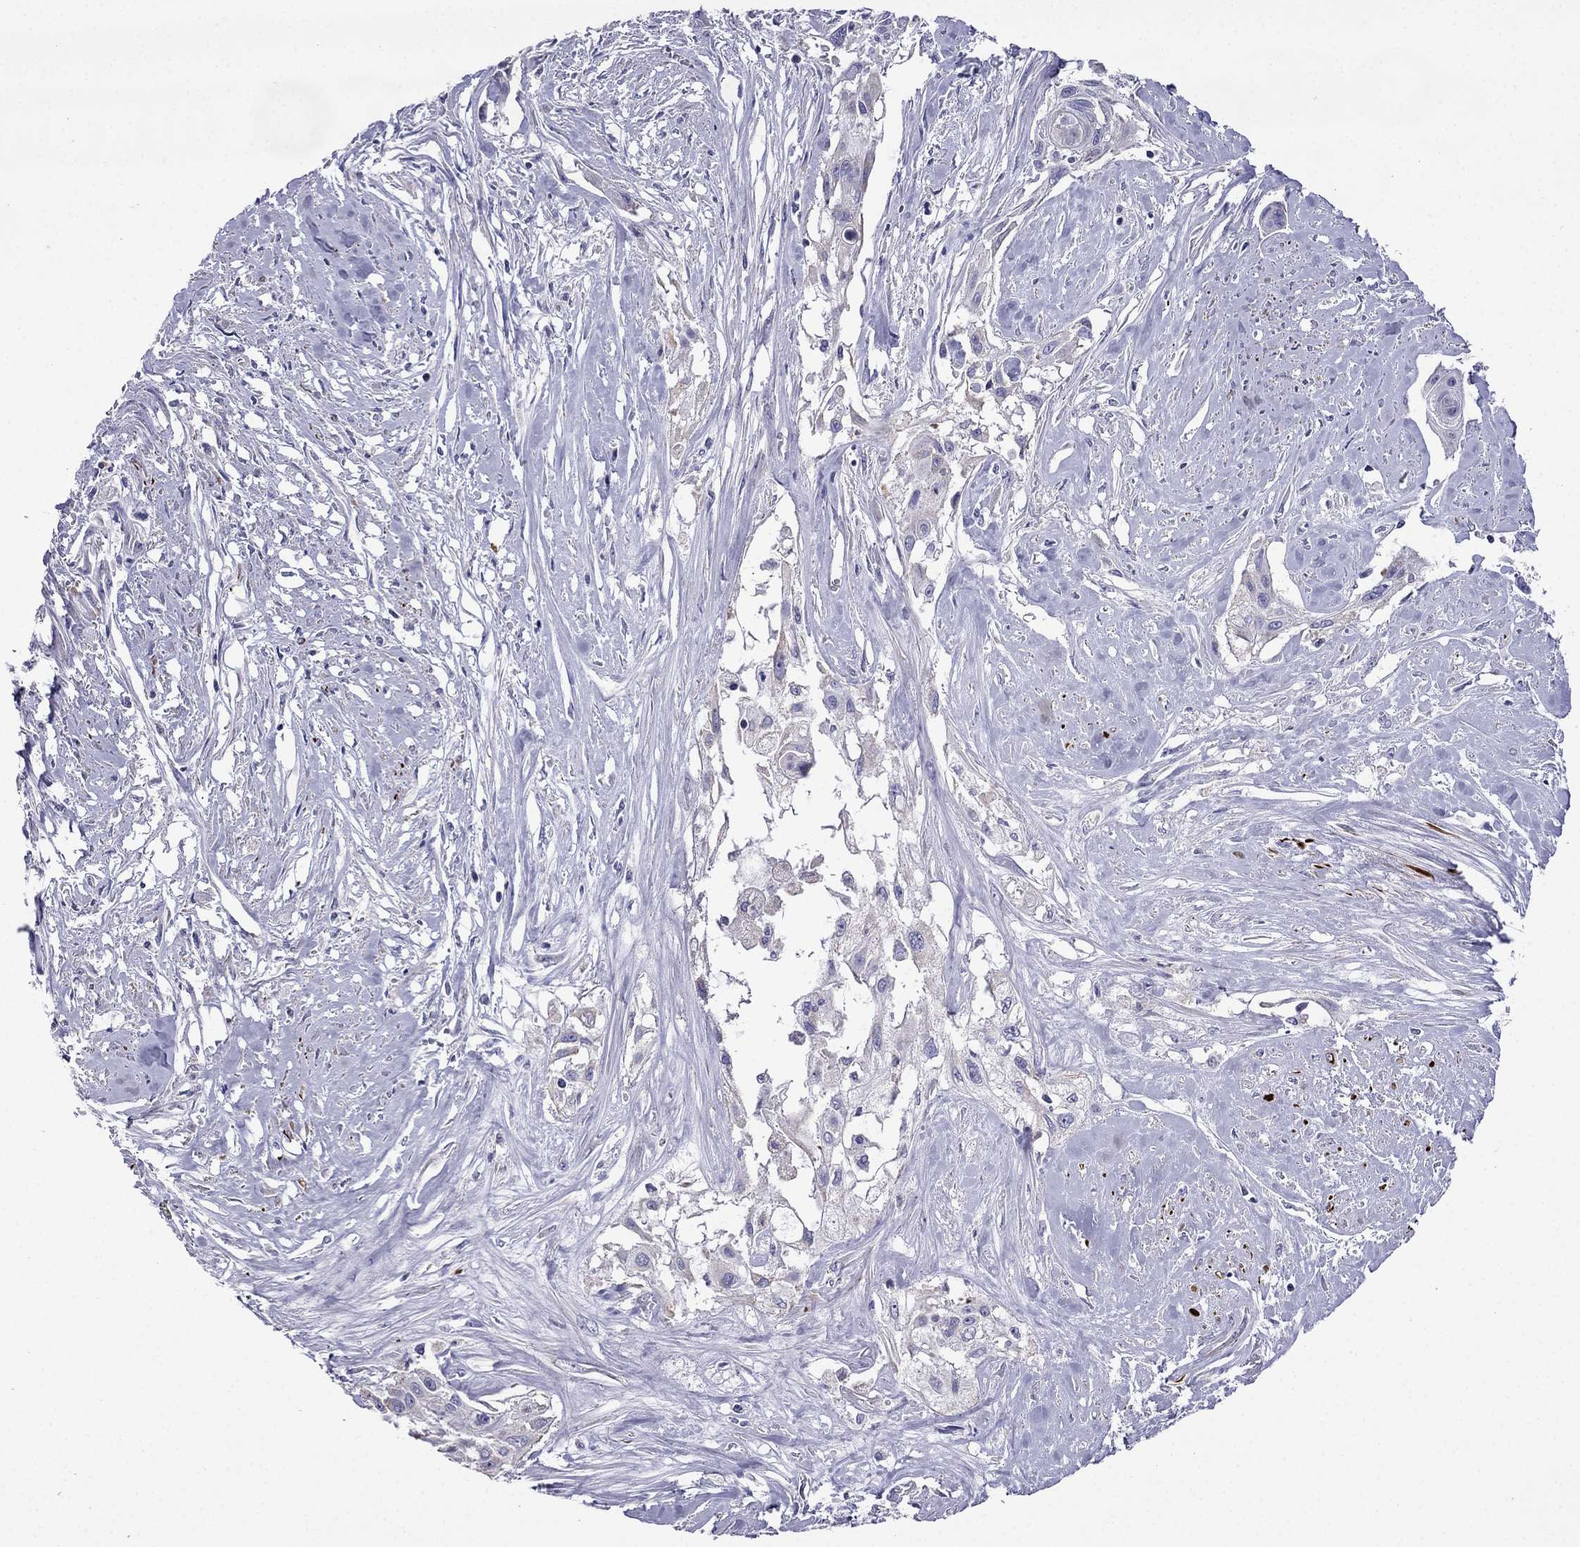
{"staining": {"intensity": "negative", "quantity": "none", "location": "none"}, "tissue": "cervical cancer", "cell_type": "Tumor cells", "image_type": "cancer", "snomed": [{"axis": "morphology", "description": "Squamous cell carcinoma, NOS"}, {"axis": "topography", "description": "Cervix"}], "caption": "There is no significant positivity in tumor cells of cervical squamous cell carcinoma.", "gene": "DSC1", "patient": {"sex": "female", "age": 49}}